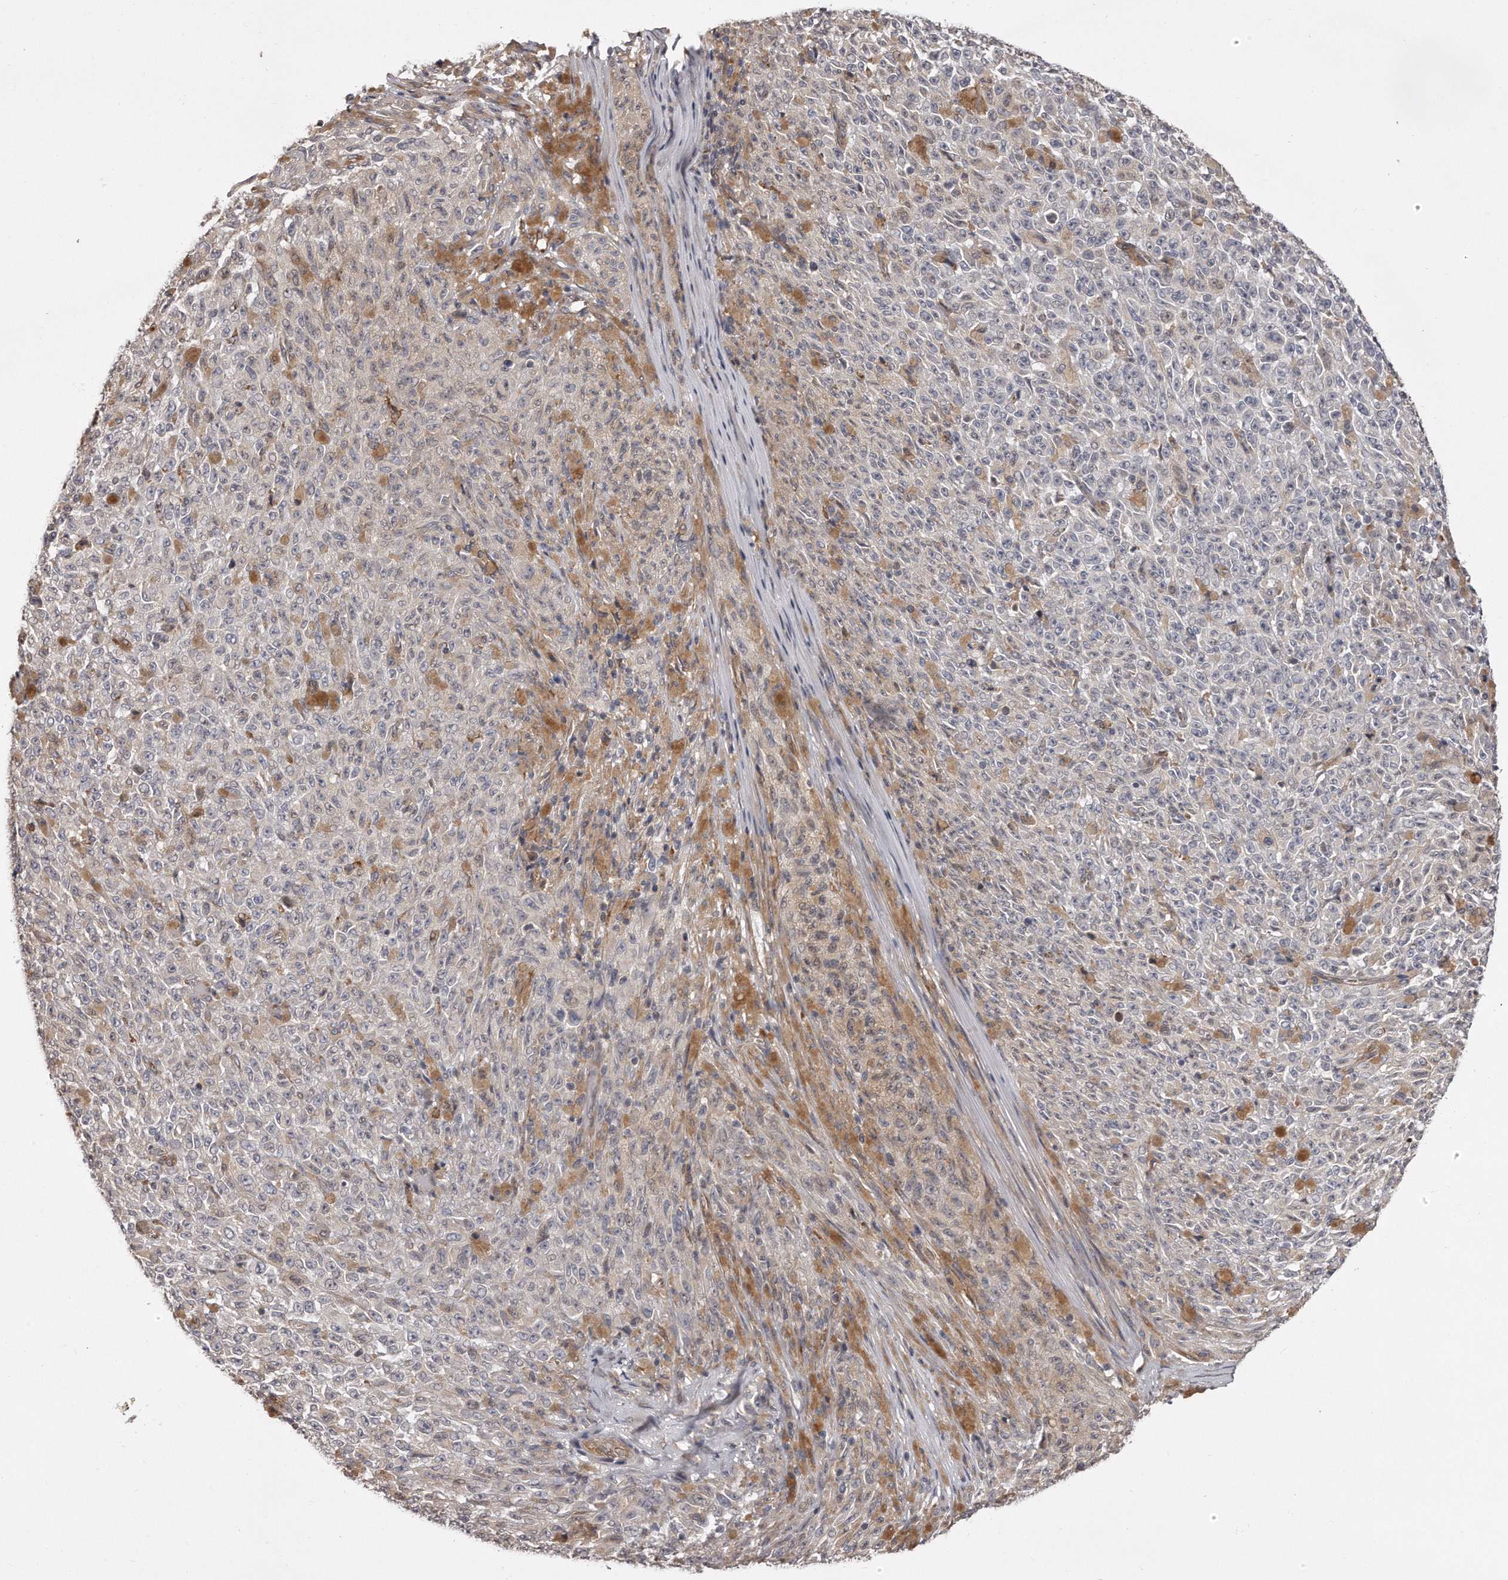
{"staining": {"intensity": "negative", "quantity": "none", "location": "none"}, "tissue": "melanoma", "cell_type": "Tumor cells", "image_type": "cancer", "snomed": [{"axis": "morphology", "description": "Malignant melanoma, NOS"}, {"axis": "topography", "description": "Skin"}], "caption": "A histopathology image of human melanoma is negative for staining in tumor cells.", "gene": "TRAPPC14", "patient": {"sex": "female", "age": 82}}